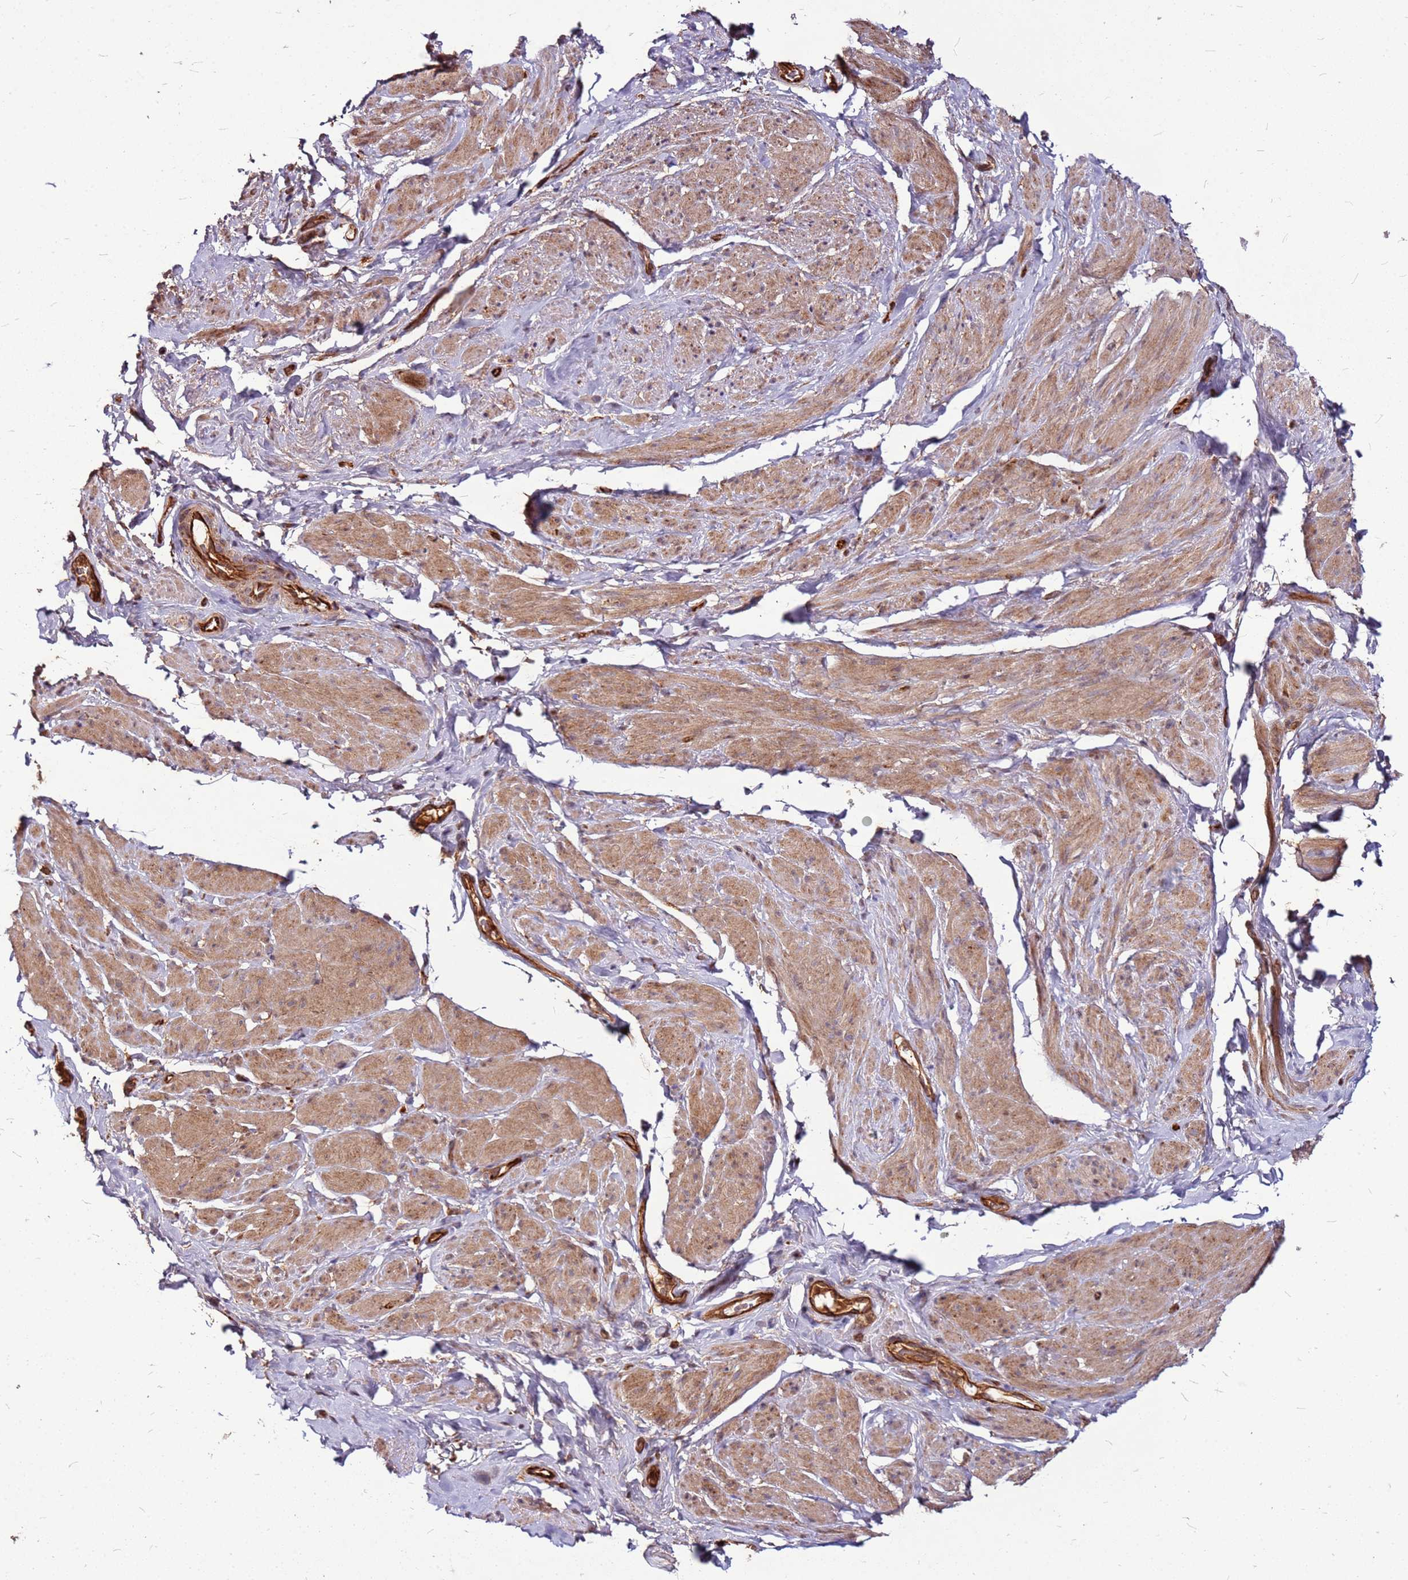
{"staining": {"intensity": "moderate", "quantity": "25%-75%", "location": "cytoplasmic/membranous,nuclear"}, "tissue": "smooth muscle", "cell_type": "Smooth muscle cells", "image_type": "normal", "snomed": [{"axis": "morphology", "description": "Normal tissue, NOS"}, {"axis": "topography", "description": "Smooth muscle"}, {"axis": "topography", "description": "Peripheral nerve tissue"}], "caption": "Smooth muscle cells reveal moderate cytoplasmic/membranous,nuclear staining in approximately 25%-75% of cells in unremarkable smooth muscle. Nuclei are stained in blue.", "gene": "LYPLAL1", "patient": {"sex": "male", "age": 69}}